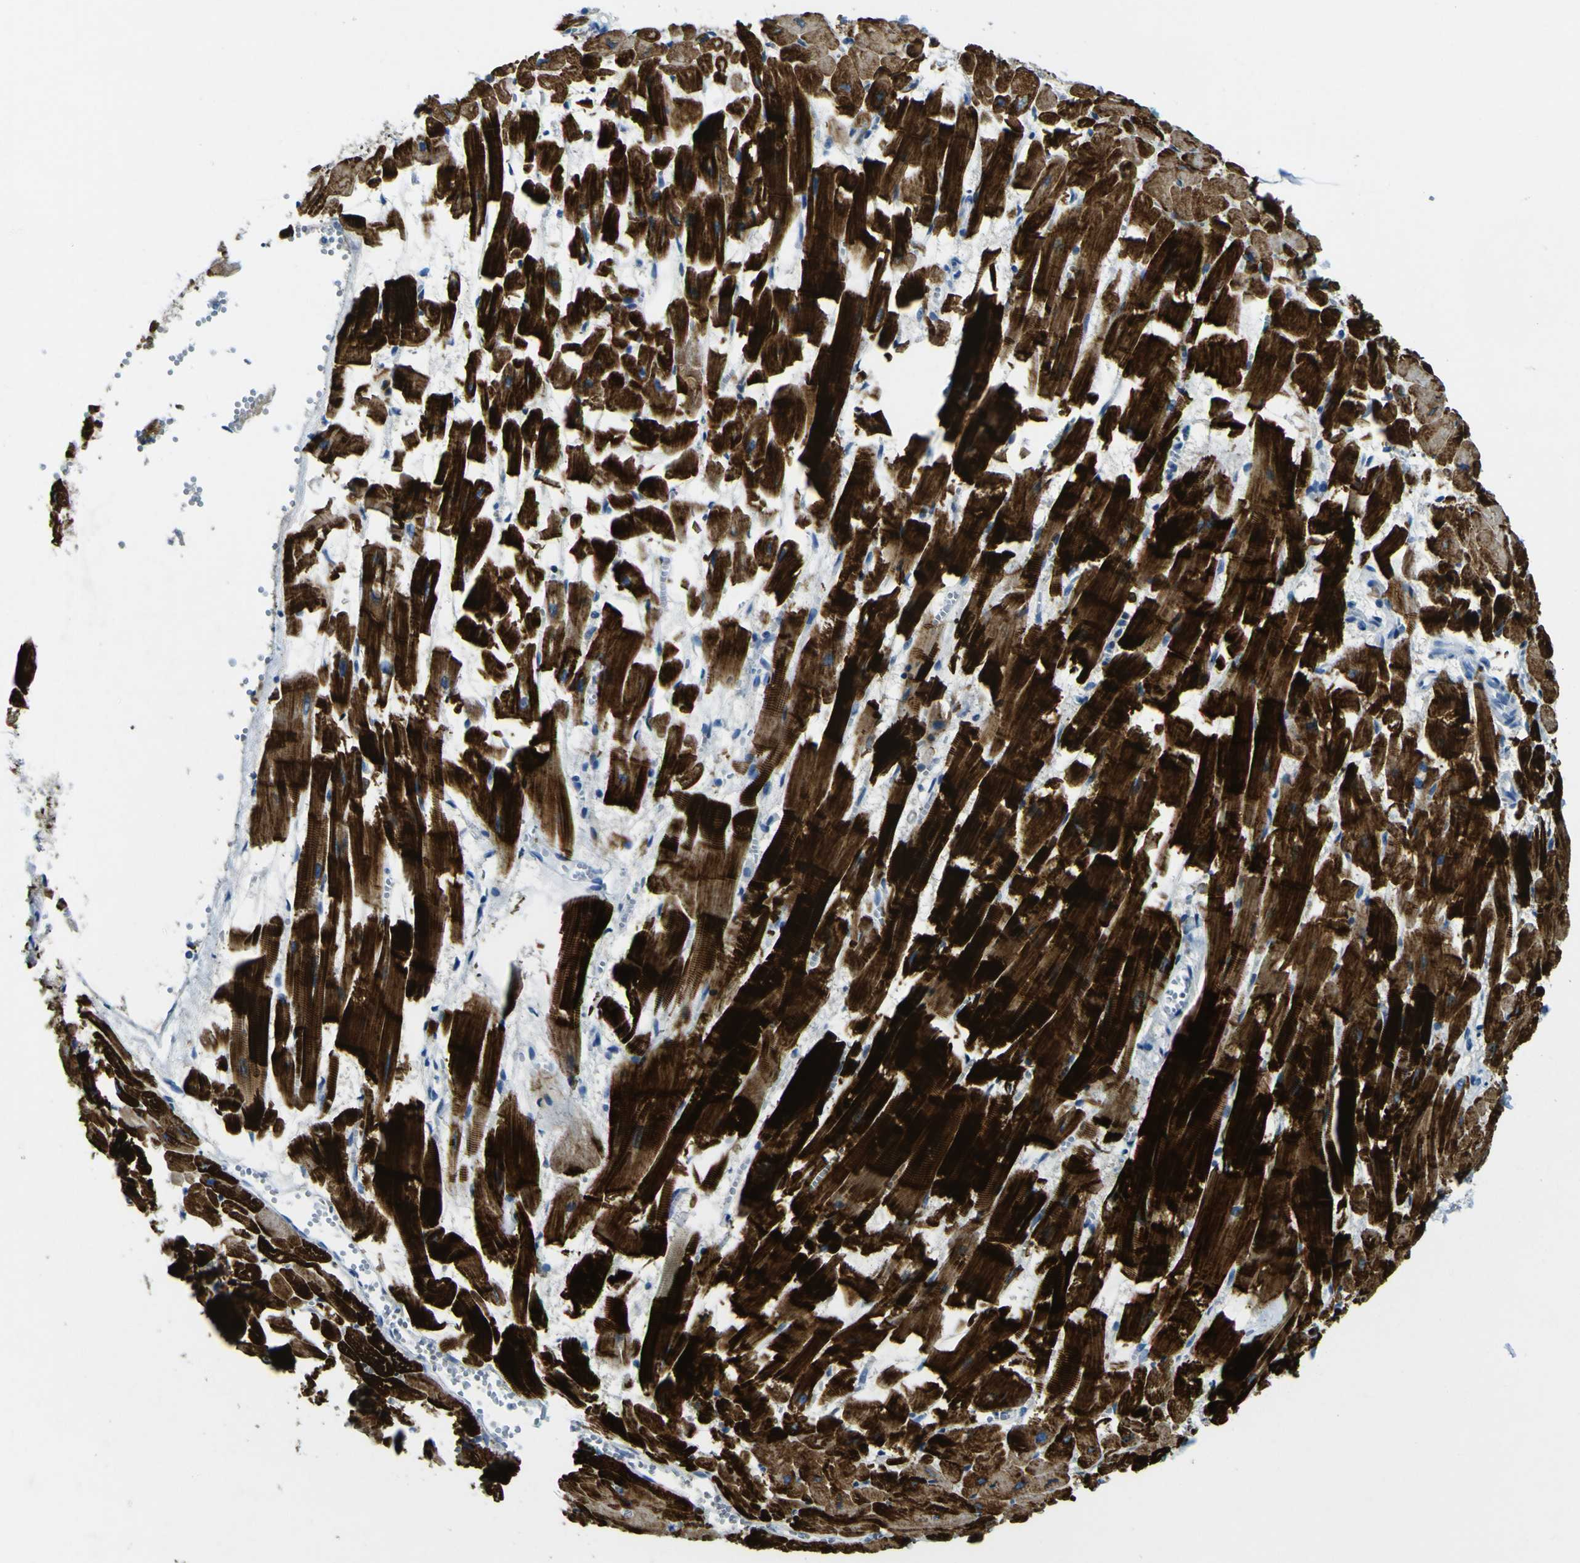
{"staining": {"intensity": "strong", "quantity": "25%-75%", "location": "cytoplasmic/membranous"}, "tissue": "heart muscle", "cell_type": "Cardiomyocytes", "image_type": "normal", "snomed": [{"axis": "morphology", "description": "Normal tissue, NOS"}, {"axis": "topography", "description": "Heart"}], "caption": "Immunohistochemistry (IHC) of normal heart muscle exhibits high levels of strong cytoplasmic/membranous staining in approximately 25%-75% of cardiomyocytes. (Brightfield microscopy of DAB IHC at high magnification).", "gene": "SORCS1", "patient": {"sex": "female", "age": 19}}